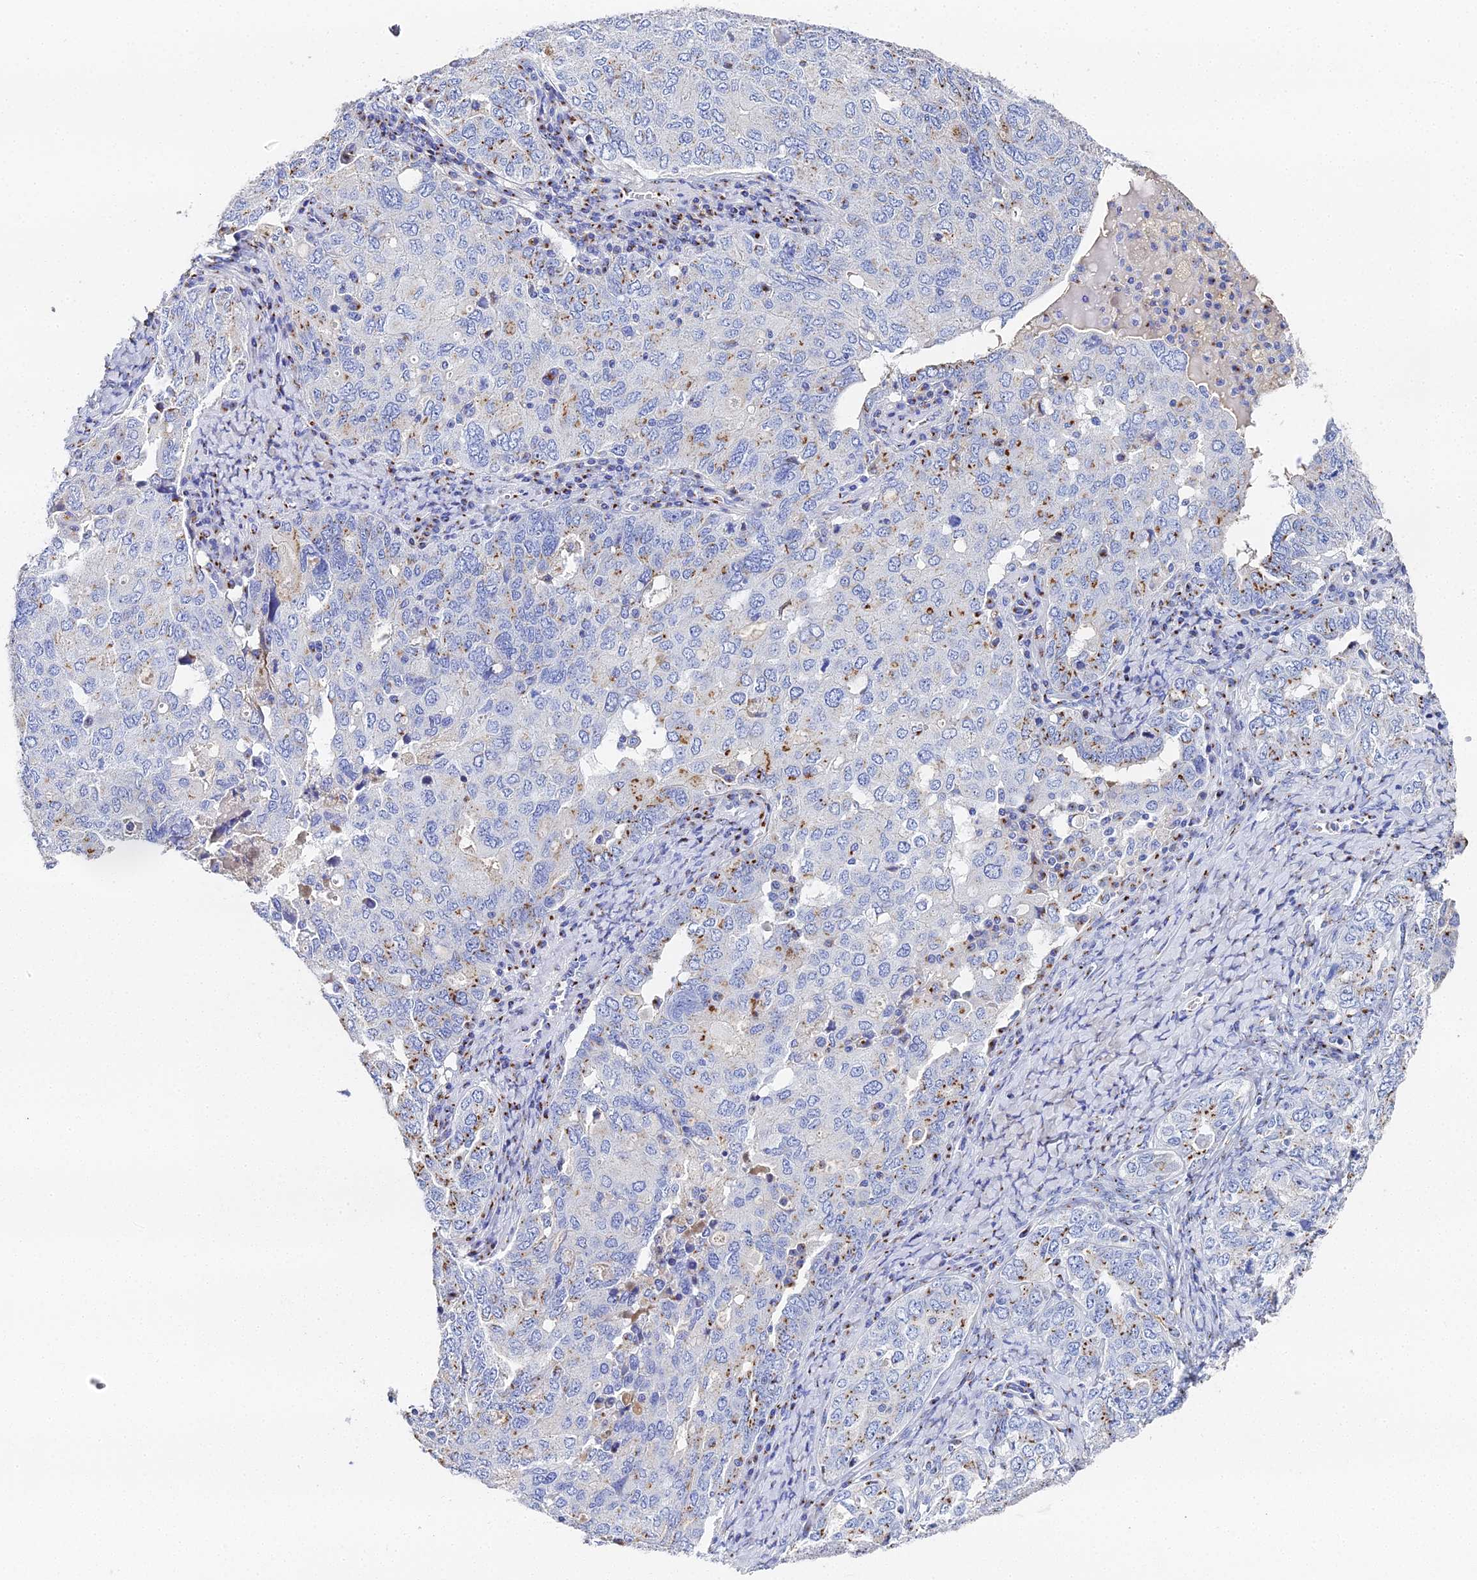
{"staining": {"intensity": "moderate", "quantity": "25%-75%", "location": "cytoplasmic/membranous"}, "tissue": "ovarian cancer", "cell_type": "Tumor cells", "image_type": "cancer", "snomed": [{"axis": "morphology", "description": "Carcinoma, endometroid"}, {"axis": "topography", "description": "Ovary"}], "caption": "Protein expression by immunohistochemistry demonstrates moderate cytoplasmic/membranous positivity in approximately 25%-75% of tumor cells in ovarian endometroid carcinoma.", "gene": "ENSG00000268674", "patient": {"sex": "female", "age": 62}}